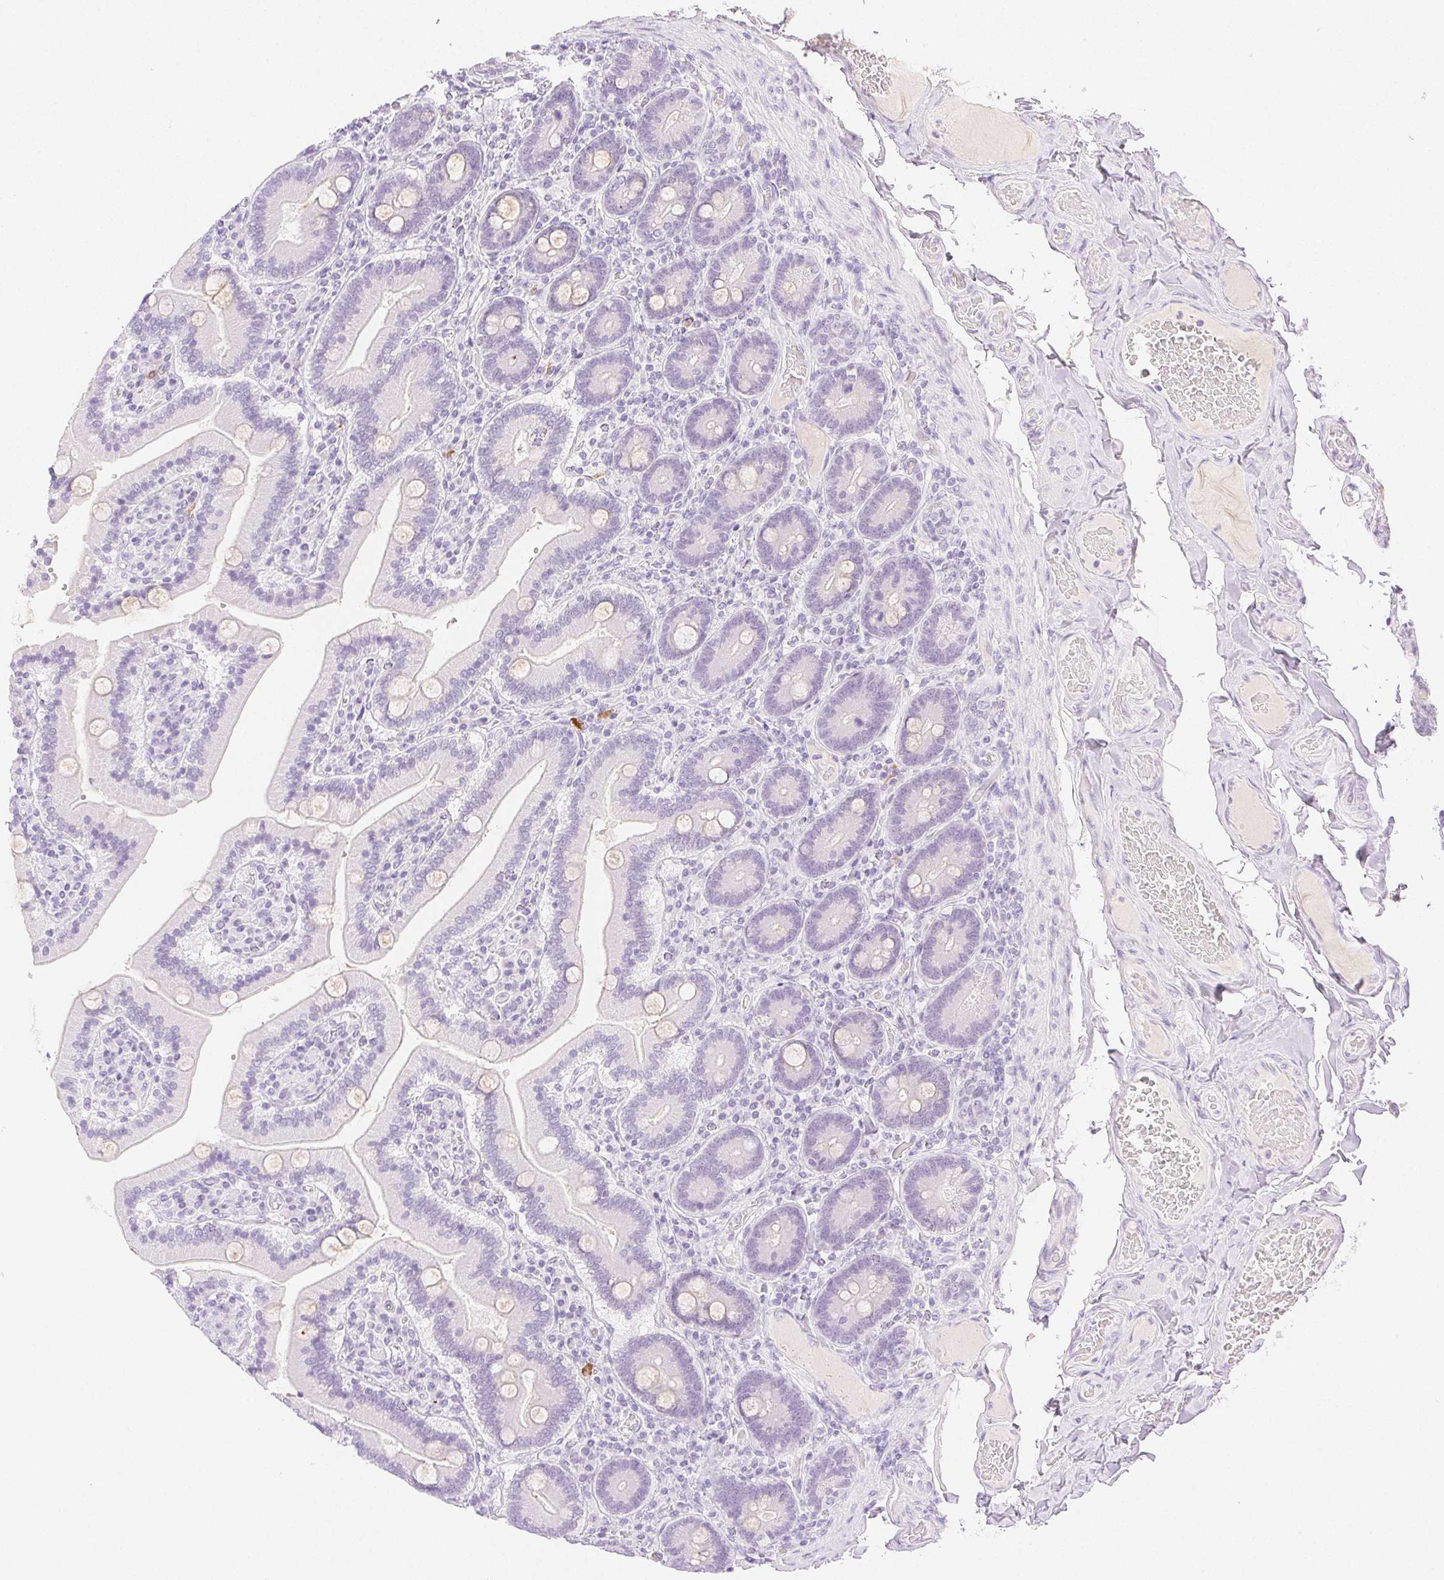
{"staining": {"intensity": "weak", "quantity": "<25%", "location": "cytoplasmic/membranous"}, "tissue": "duodenum", "cell_type": "Glandular cells", "image_type": "normal", "snomed": [{"axis": "morphology", "description": "Normal tissue, NOS"}, {"axis": "topography", "description": "Duodenum"}], "caption": "Unremarkable duodenum was stained to show a protein in brown. There is no significant staining in glandular cells.", "gene": "SPACA4", "patient": {"sex": "female", "age": 62}}